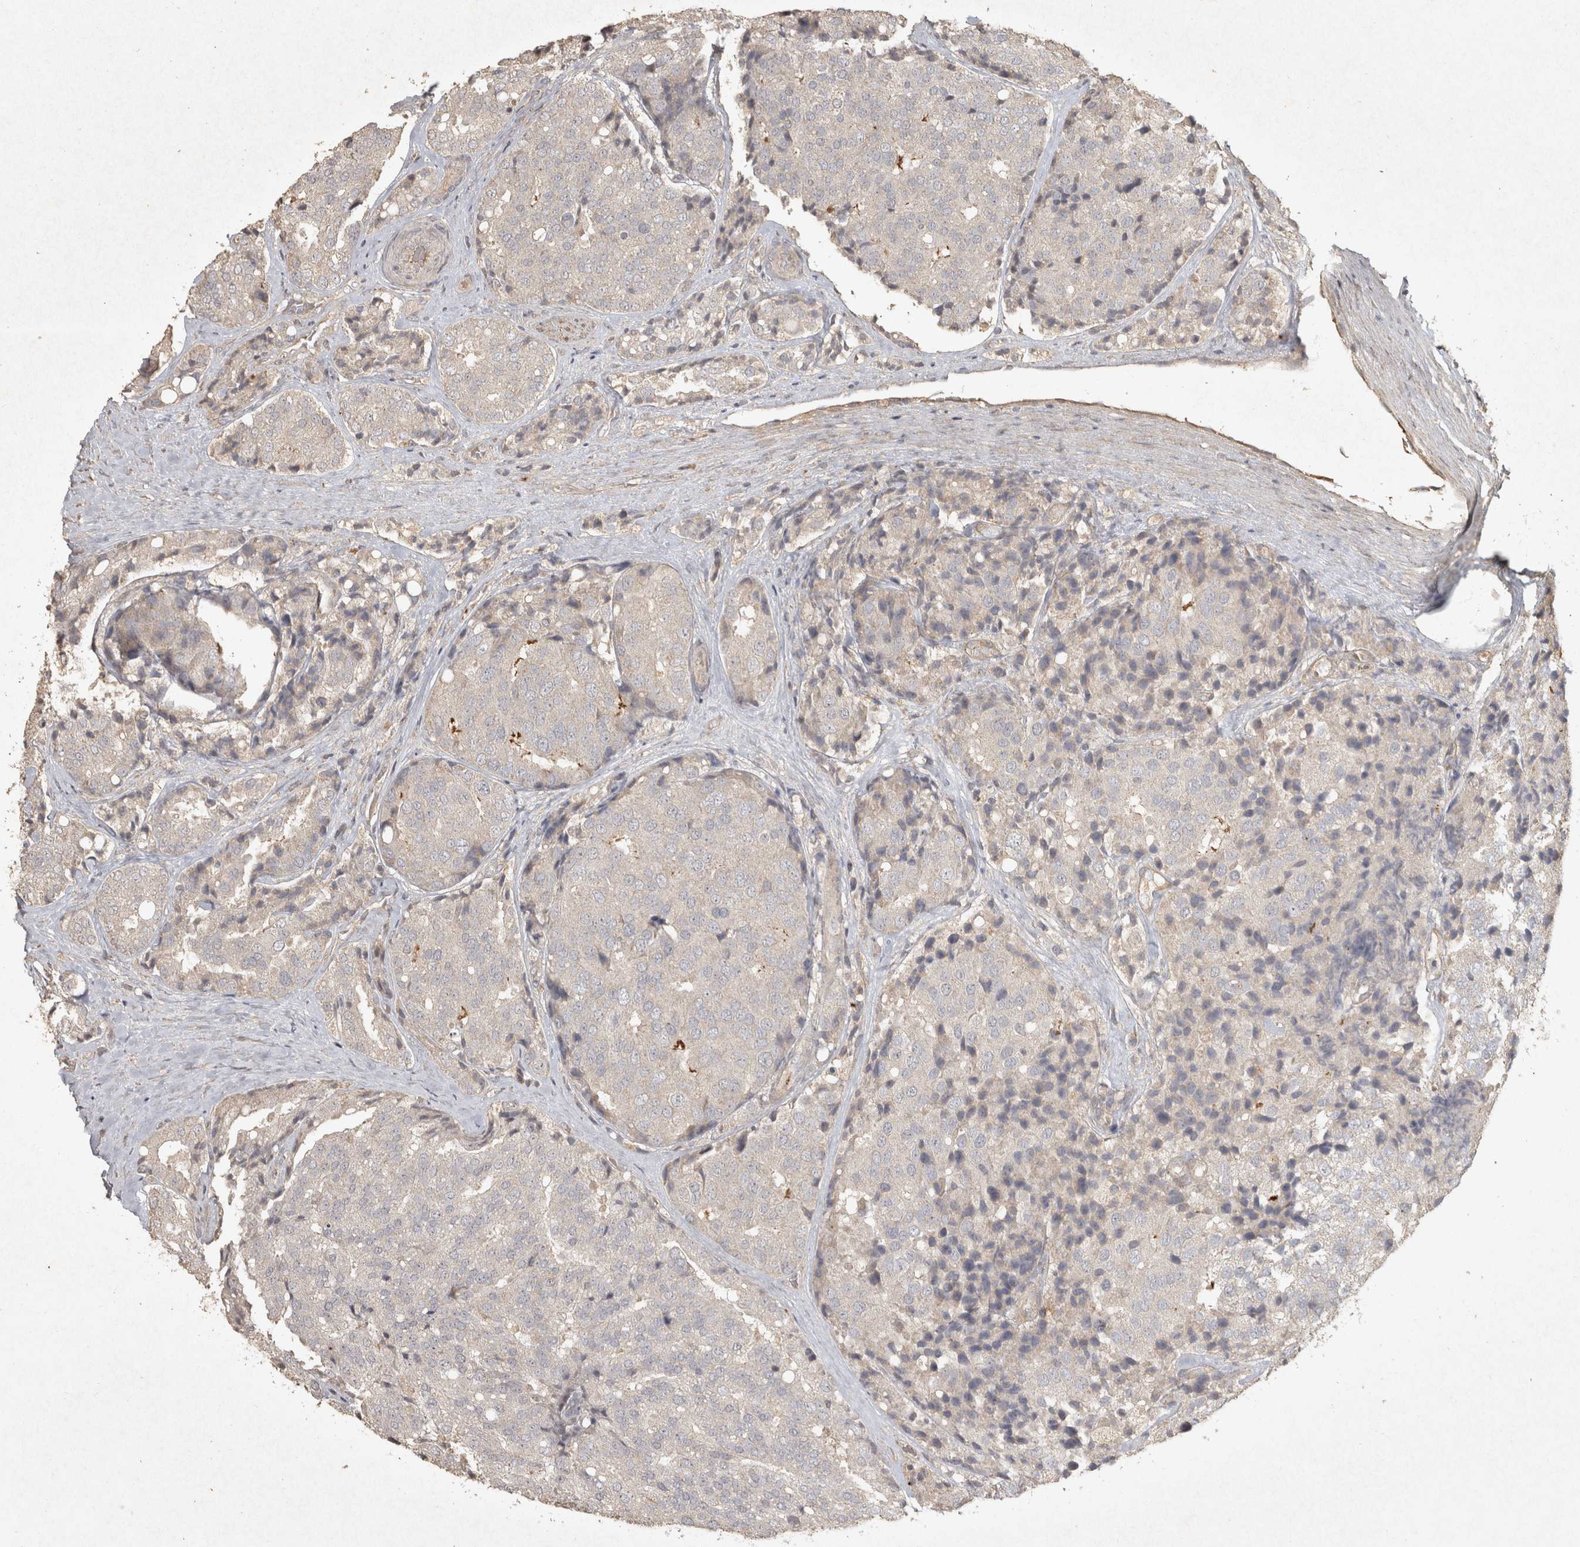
{"staining": {"intensity": "weak", "quantity": "<25%", "location": "cytoplasmic/membranous"}, "tissue": "prostate cancer", "cell_type": "Tumor cells", "image_type": "cancer", "snomed": [{"axis": "morphology", "description": "Adenocarcinoma, High grade"}, {"axis": "topography", "description": "Prostate"}], "caption": "Micrograph shows no protein expression in tumor cells of prostate cancer tissue.", "gene": "OSTN", "patient": {"sex": "male", "age": 50}}